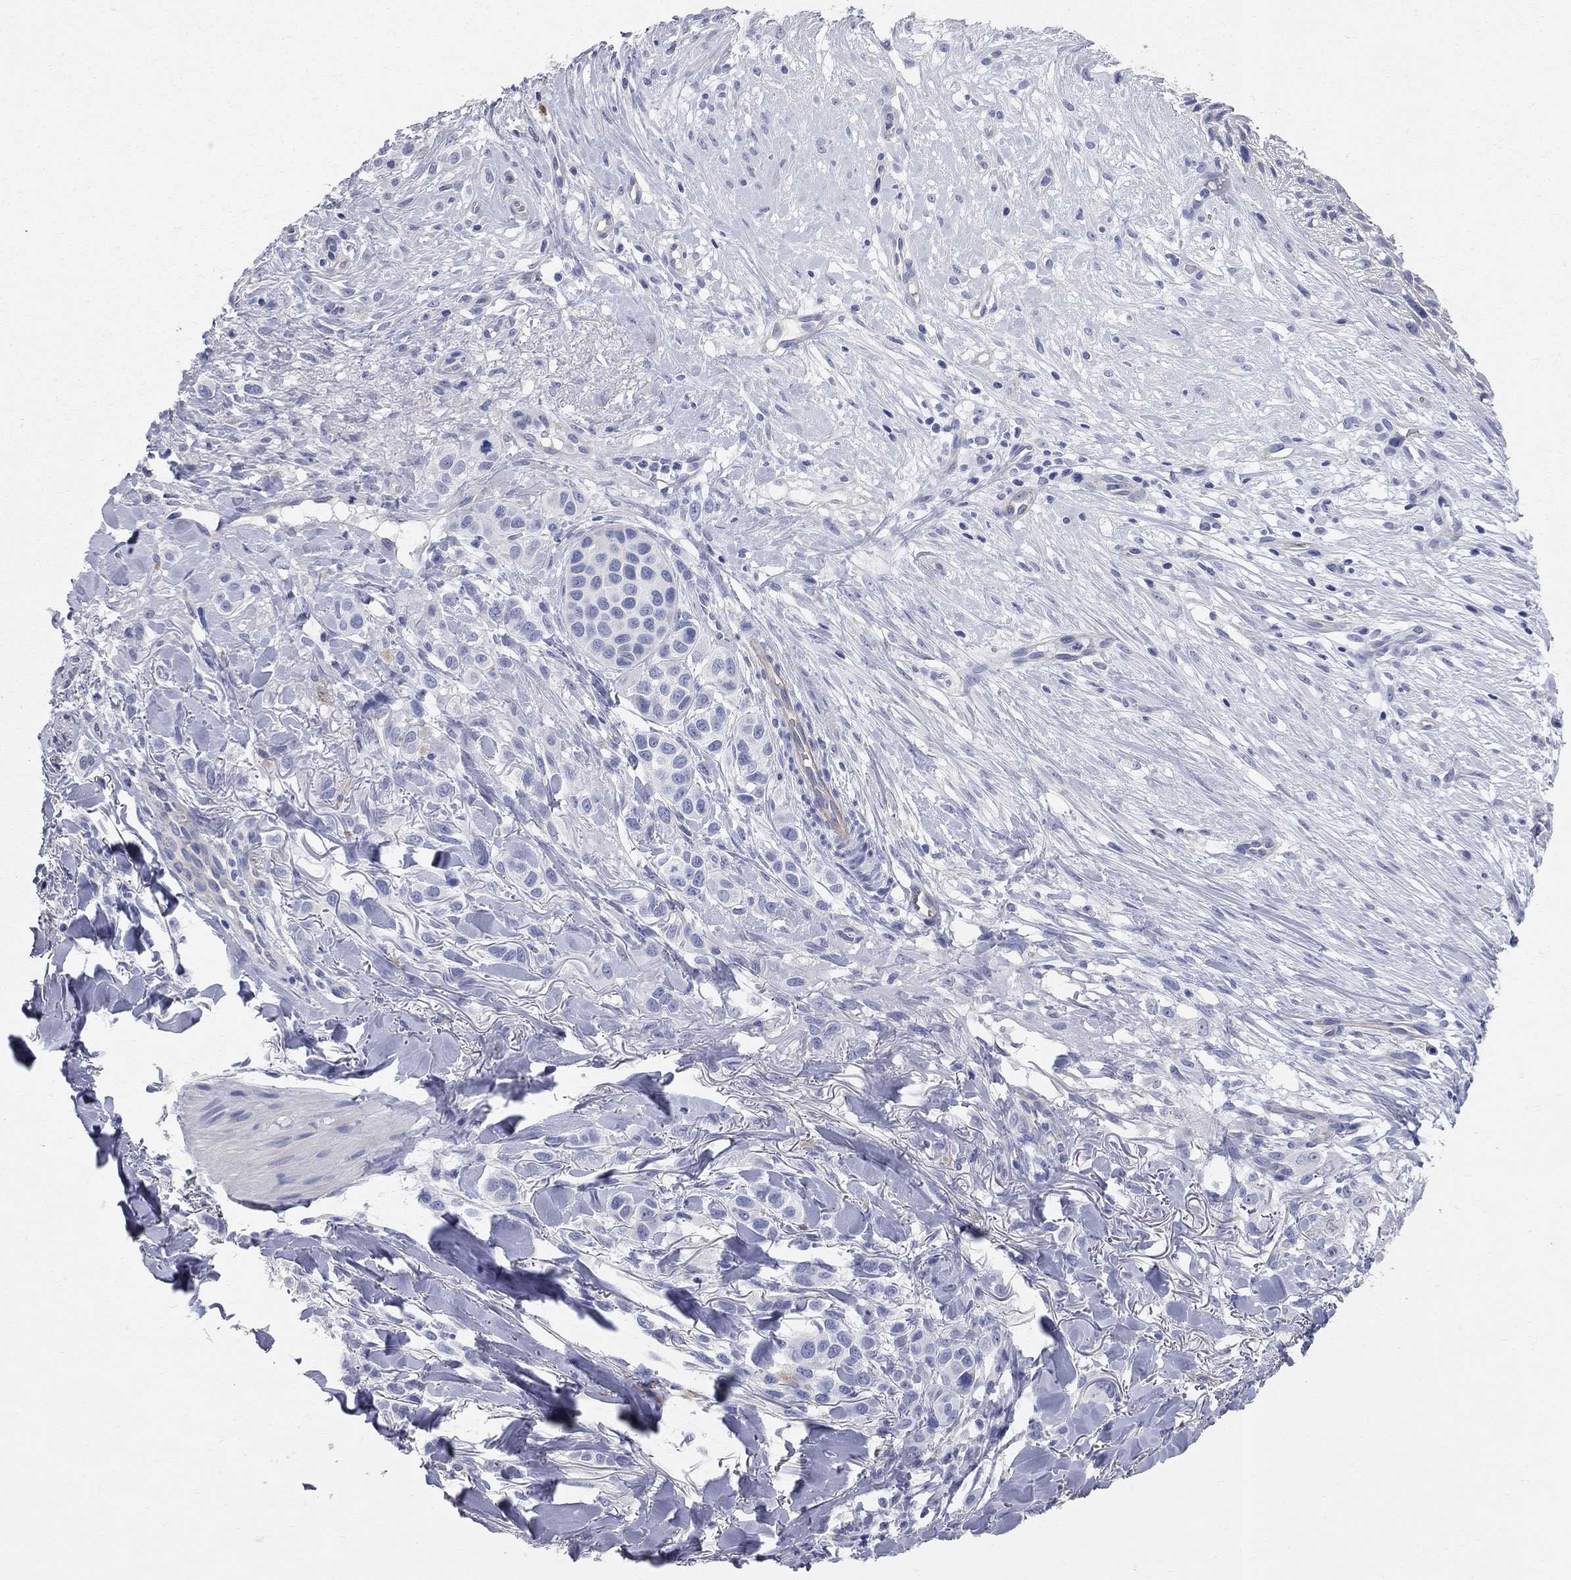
{"staining": {"intensity": "negative", "quantity": "none", "location": "none"}, "tissue": "melanoma", "cell_type": "Tumor cells", "image_type": "cancer", "snomed": [{"axis": "morphology", "description": "Malignant melanoma, NOS"}, {"axis": "topography", "description": "Skin"}], "caption": "Image shows no protein positivity in tumor cells of melanoma tissue. (DAB IHC, high magnification).", "gene": "AOX1", "patient": {"sex": "male", "age": 57}}